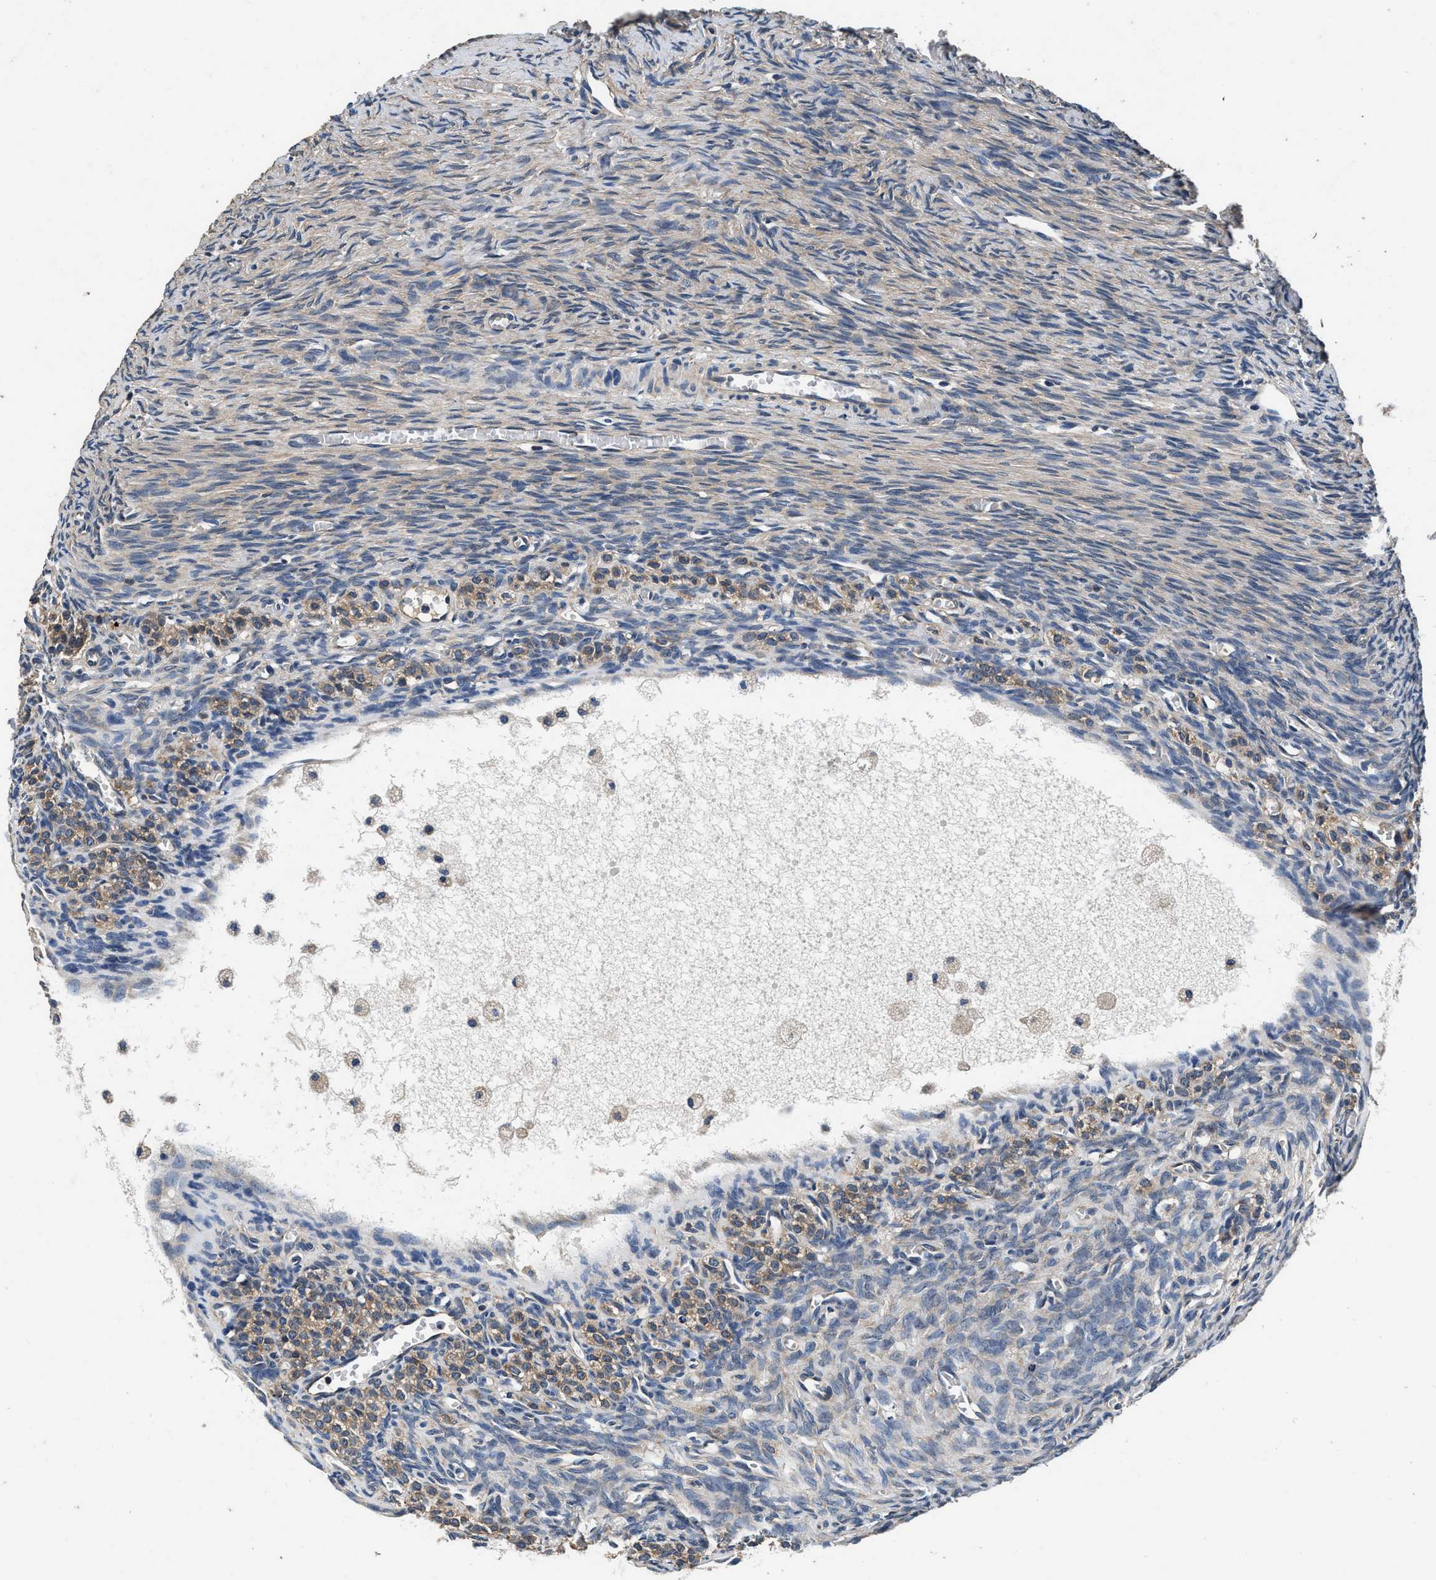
{"staining": {"intensity": "moderate", "quantity": "<25%", "location": "cytoplasmic/membranous"}, "tissue": "ovary", "cell_type": "Follicle cells", "image_type": "normal", "snomed": [{"axis": "morphology", "description": "Normal tissue, NOS"}, {"axis": "topography", "description": "Ovary"}], "caption": "Protein staining shows moderate cytoplasmic/membranous staining in approximately <25% of follicle cells in unremarkable ovary.", "gene": "DHRS7B", "patient": {"sex": "female", "age": 27}}